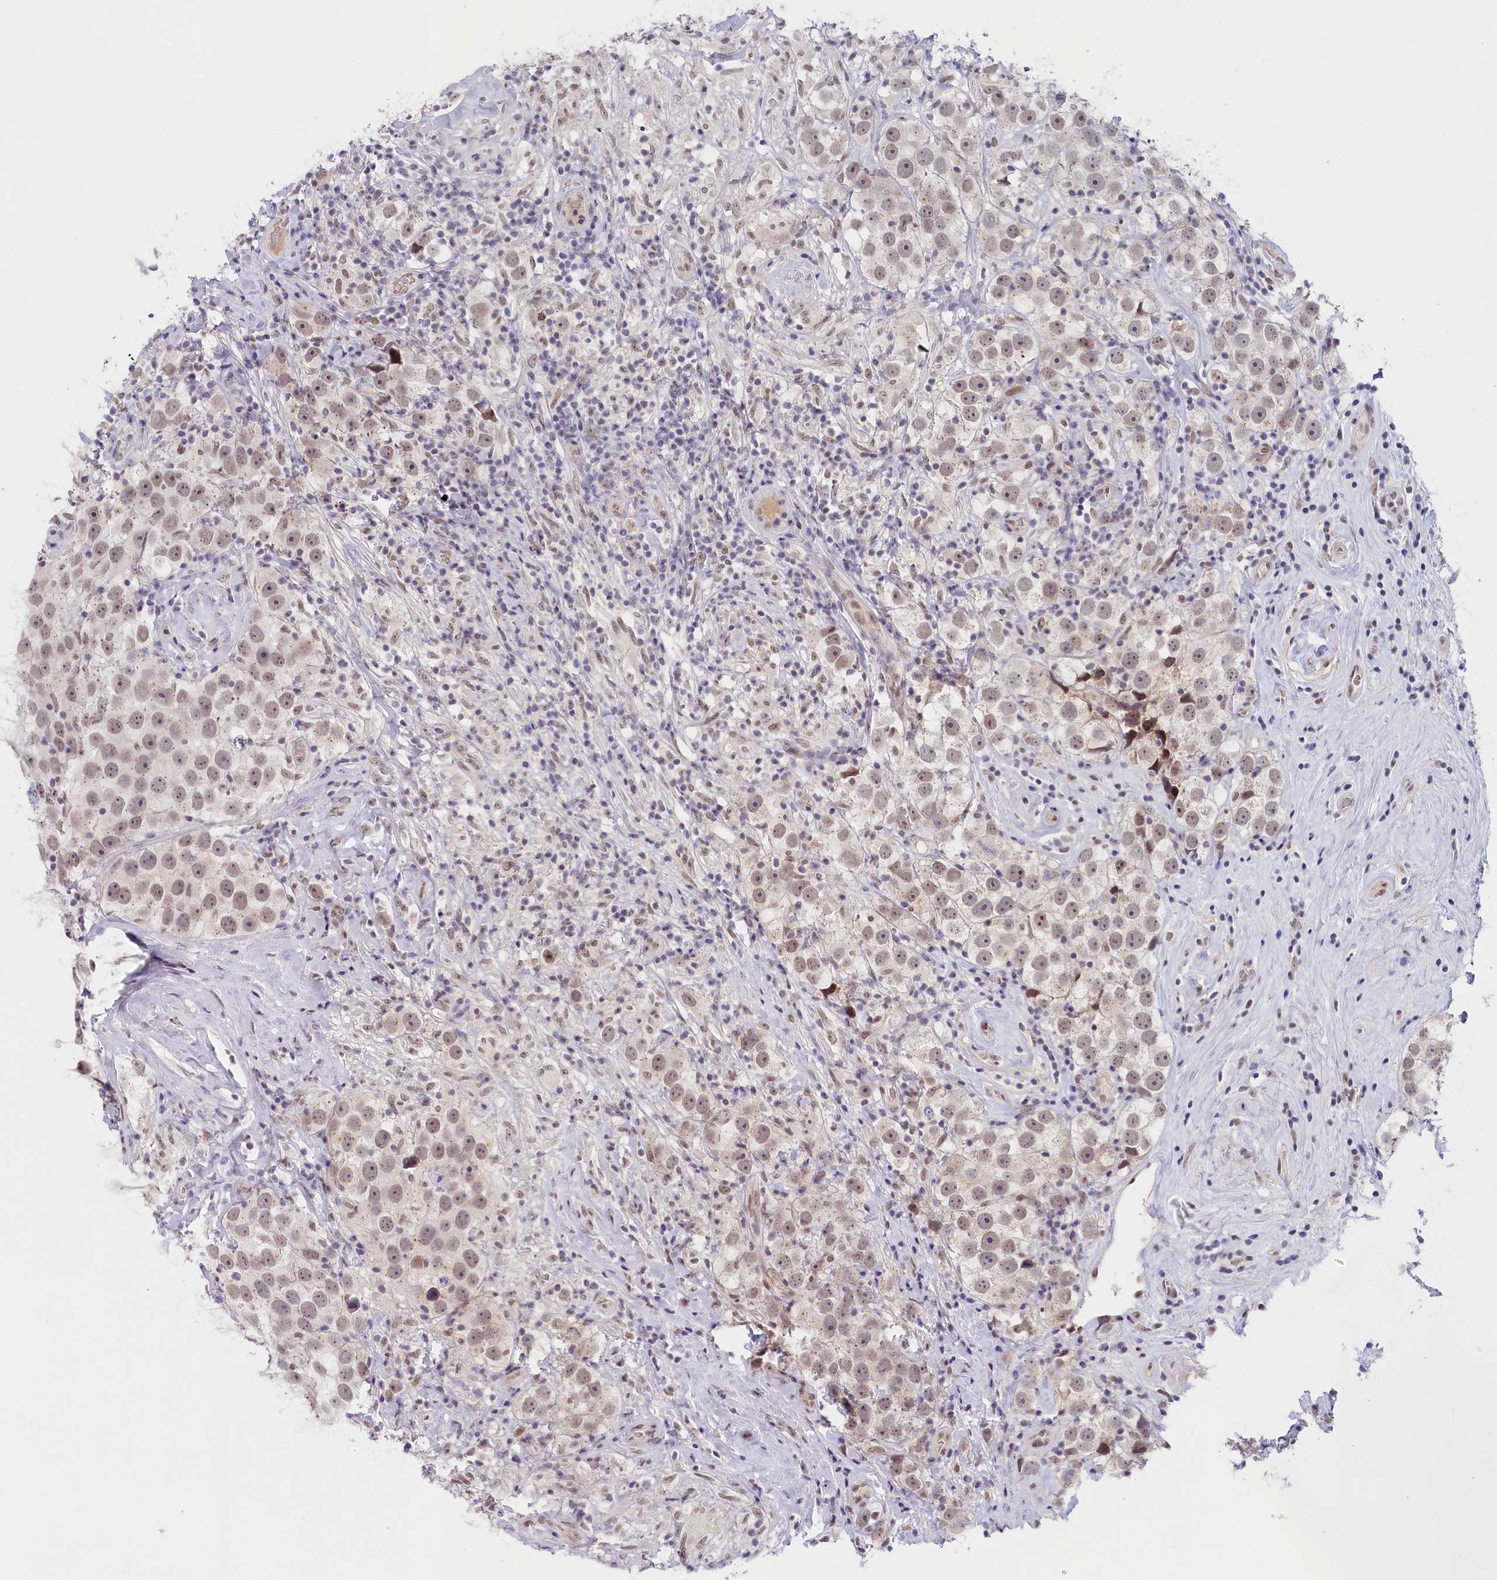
{"staining": {"intensity": "weak", "quantity": ">75%", "location": "nuclear"}, "tissue": "testis cancer", "cell_type": "Tumor cells", "image_type": "cancer", "snomed": [{"axis": "morphology", "description": "Seminoma, NOS"}, {"axis": "topography", "description": "Testis"}], "caption": "High-magnification brightfield microscopy of testis cancer (seminoma) stained with DAB (3,3'-diaminobenzidine) (brown) and counterstained with hematoxylin (blue). tumor cells exhibit weak nuclear positivity is identified in approximately>75% of cells. (Stains: DAB (3,3'-diaminobenzidine) in brown, nuclei in blue, Microscopy: brightfield microscopy at high magnification).", "gene": "SEC31B", "patient": {"sex": "male", "age": 49}}